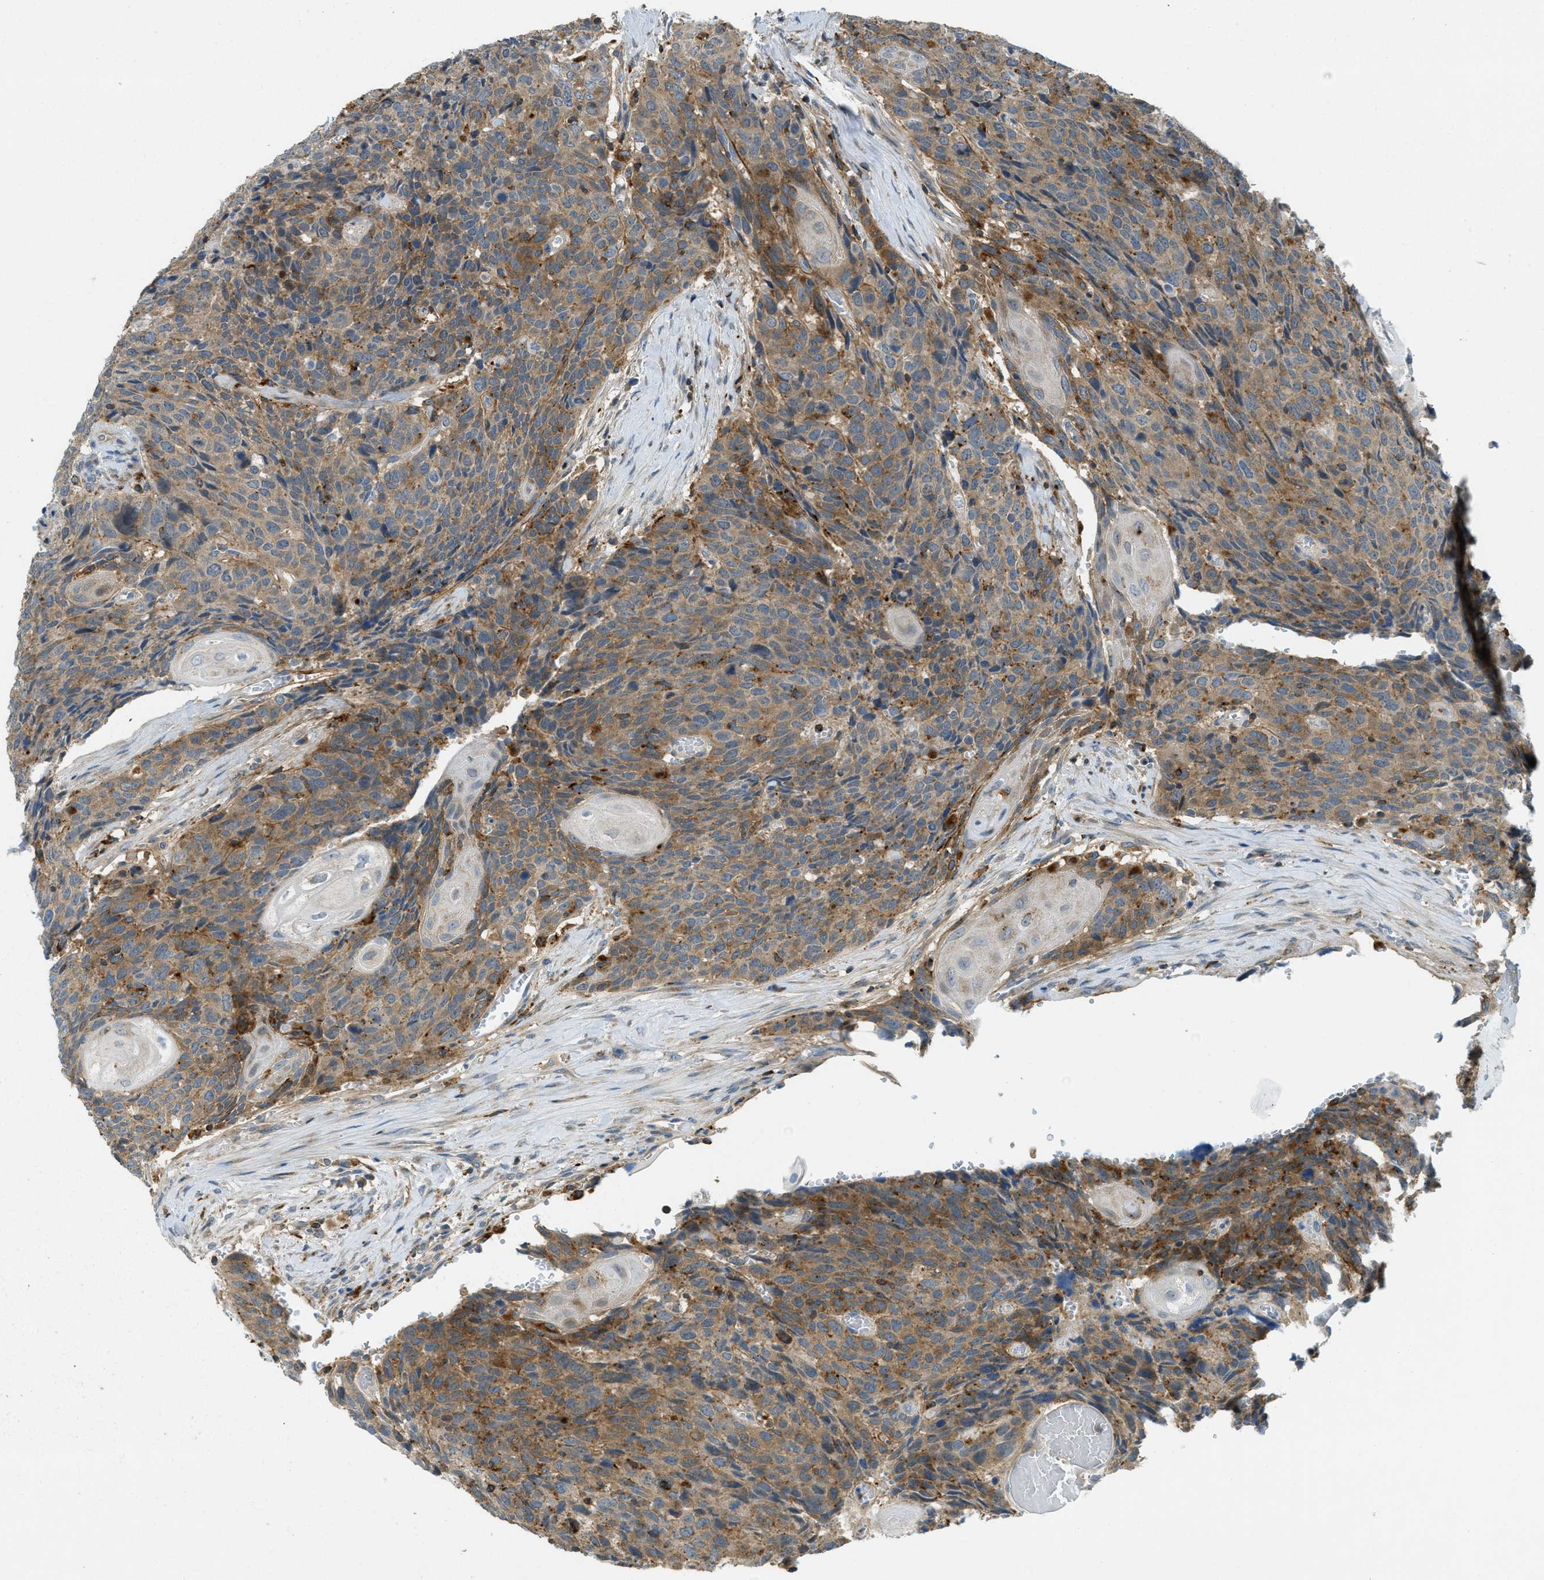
{"staining": {"intensity": "moderate", "quantity": ">75%", "location": "cytoplasmic/membranous"}, "tissue": "head and neck cancer", "cell_type": "Tumor cells", "image_type": "cancer", "snomed": [{"axis": "morphology", "description": "Squamous cell carcinoma, NOS"}, {"axis": "topography", "description": "Head-Neck"}], "caption": "This micrograph exhibits immunohistochemistry (IHC) staining of human head and neck cancer, with medium moderate cytoplasmic/membranous expression in about >75% of tumor cells.", "gene": "PLBD2", "patient": {"sex": "male", "age": 66}}